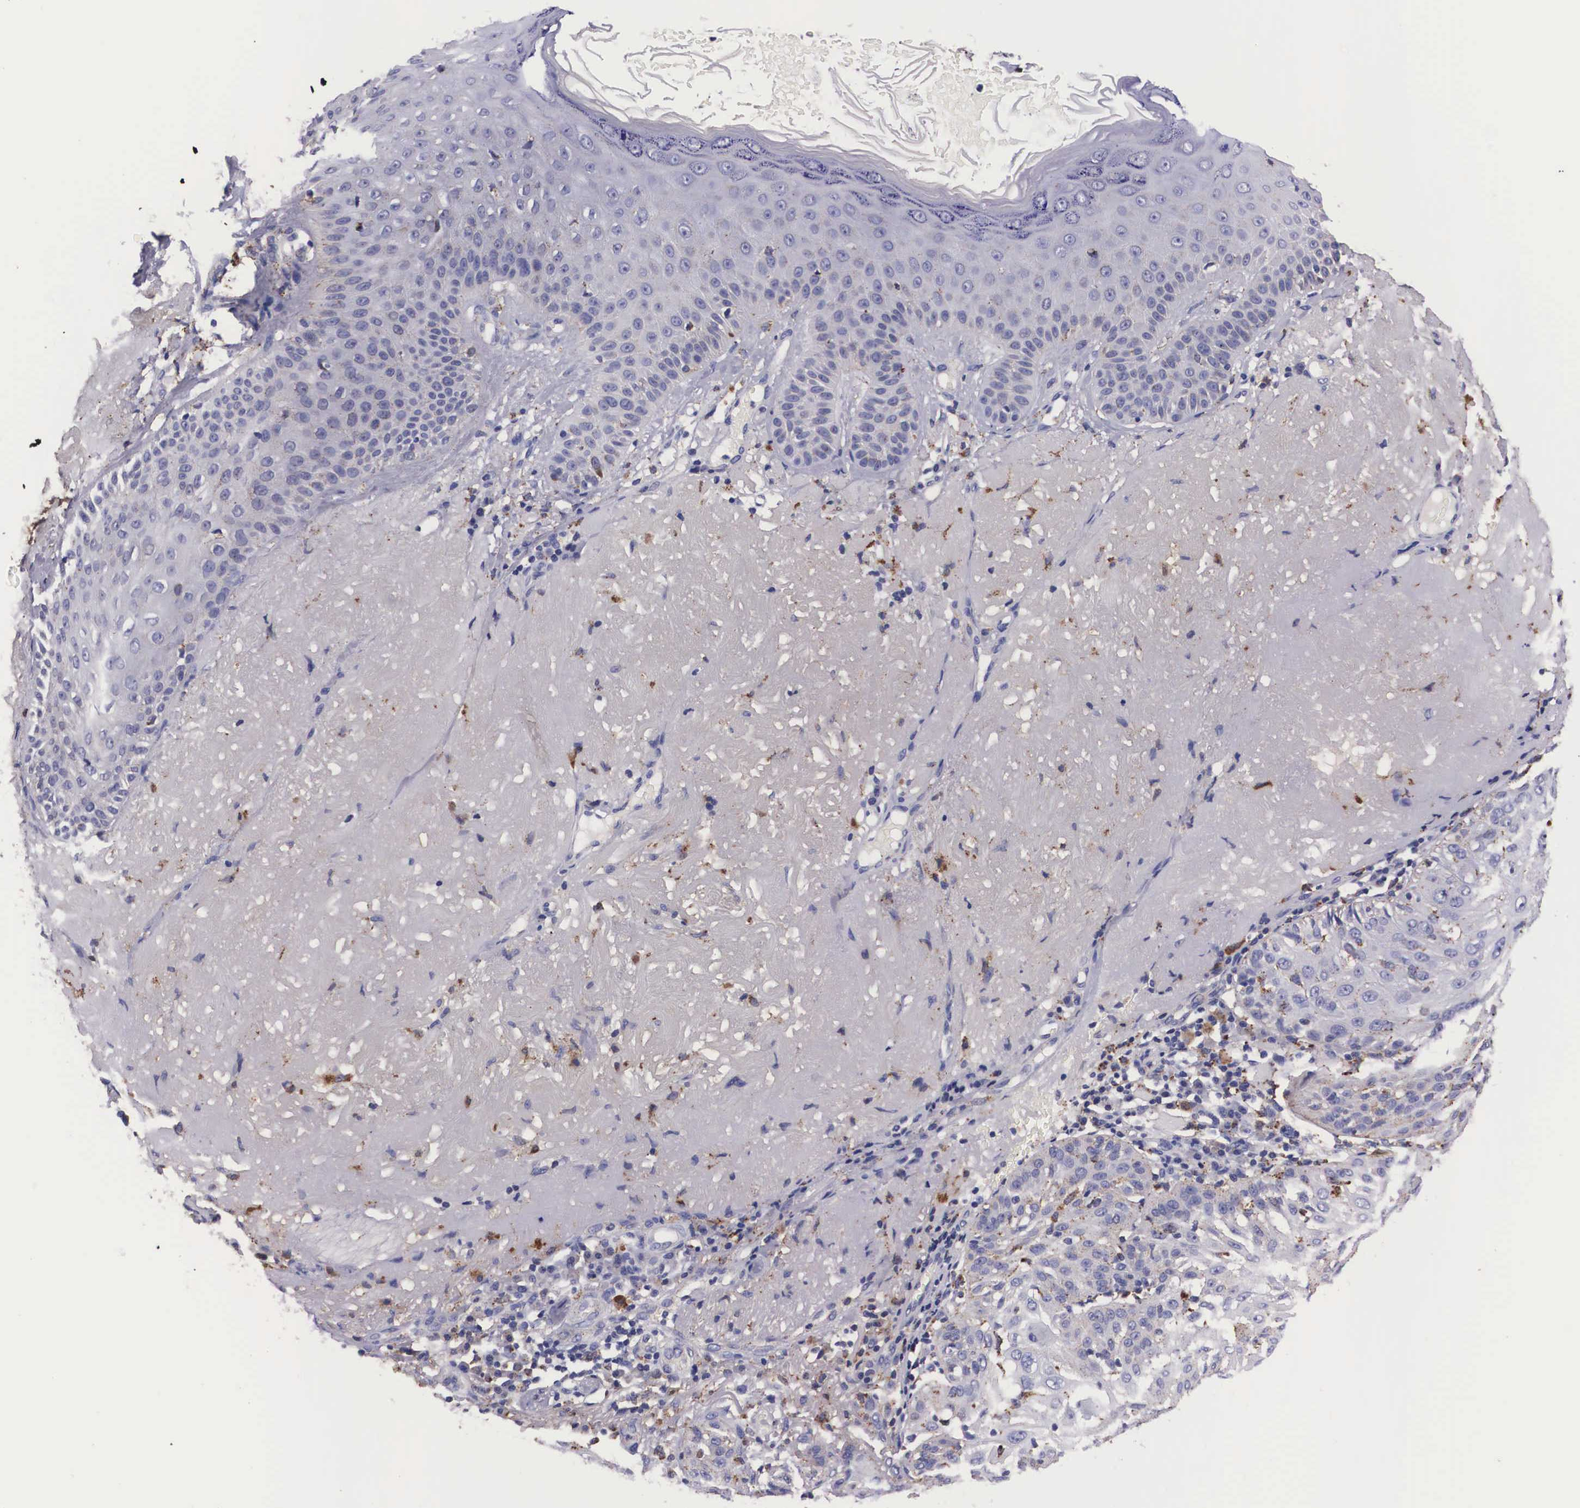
{"staining": {"intensity": "weak", "quantity": "<25%", "location": "cytoplasmic/membranous"}, "tissue": "skin cancer", "cell_type": "Tumor cells", "image_type": "cancer", "snomed": [{"axis": "morphology", "description": "Squamous cell carcinoma, NOS"}, {"axis": "topography", "description": "Skin"}], "caption": "Protein analysis of skin cancer exhibits no significant expression in tumor cells.", "gene": "NAGA", "patient": {"sex": "female", "age": 89}}